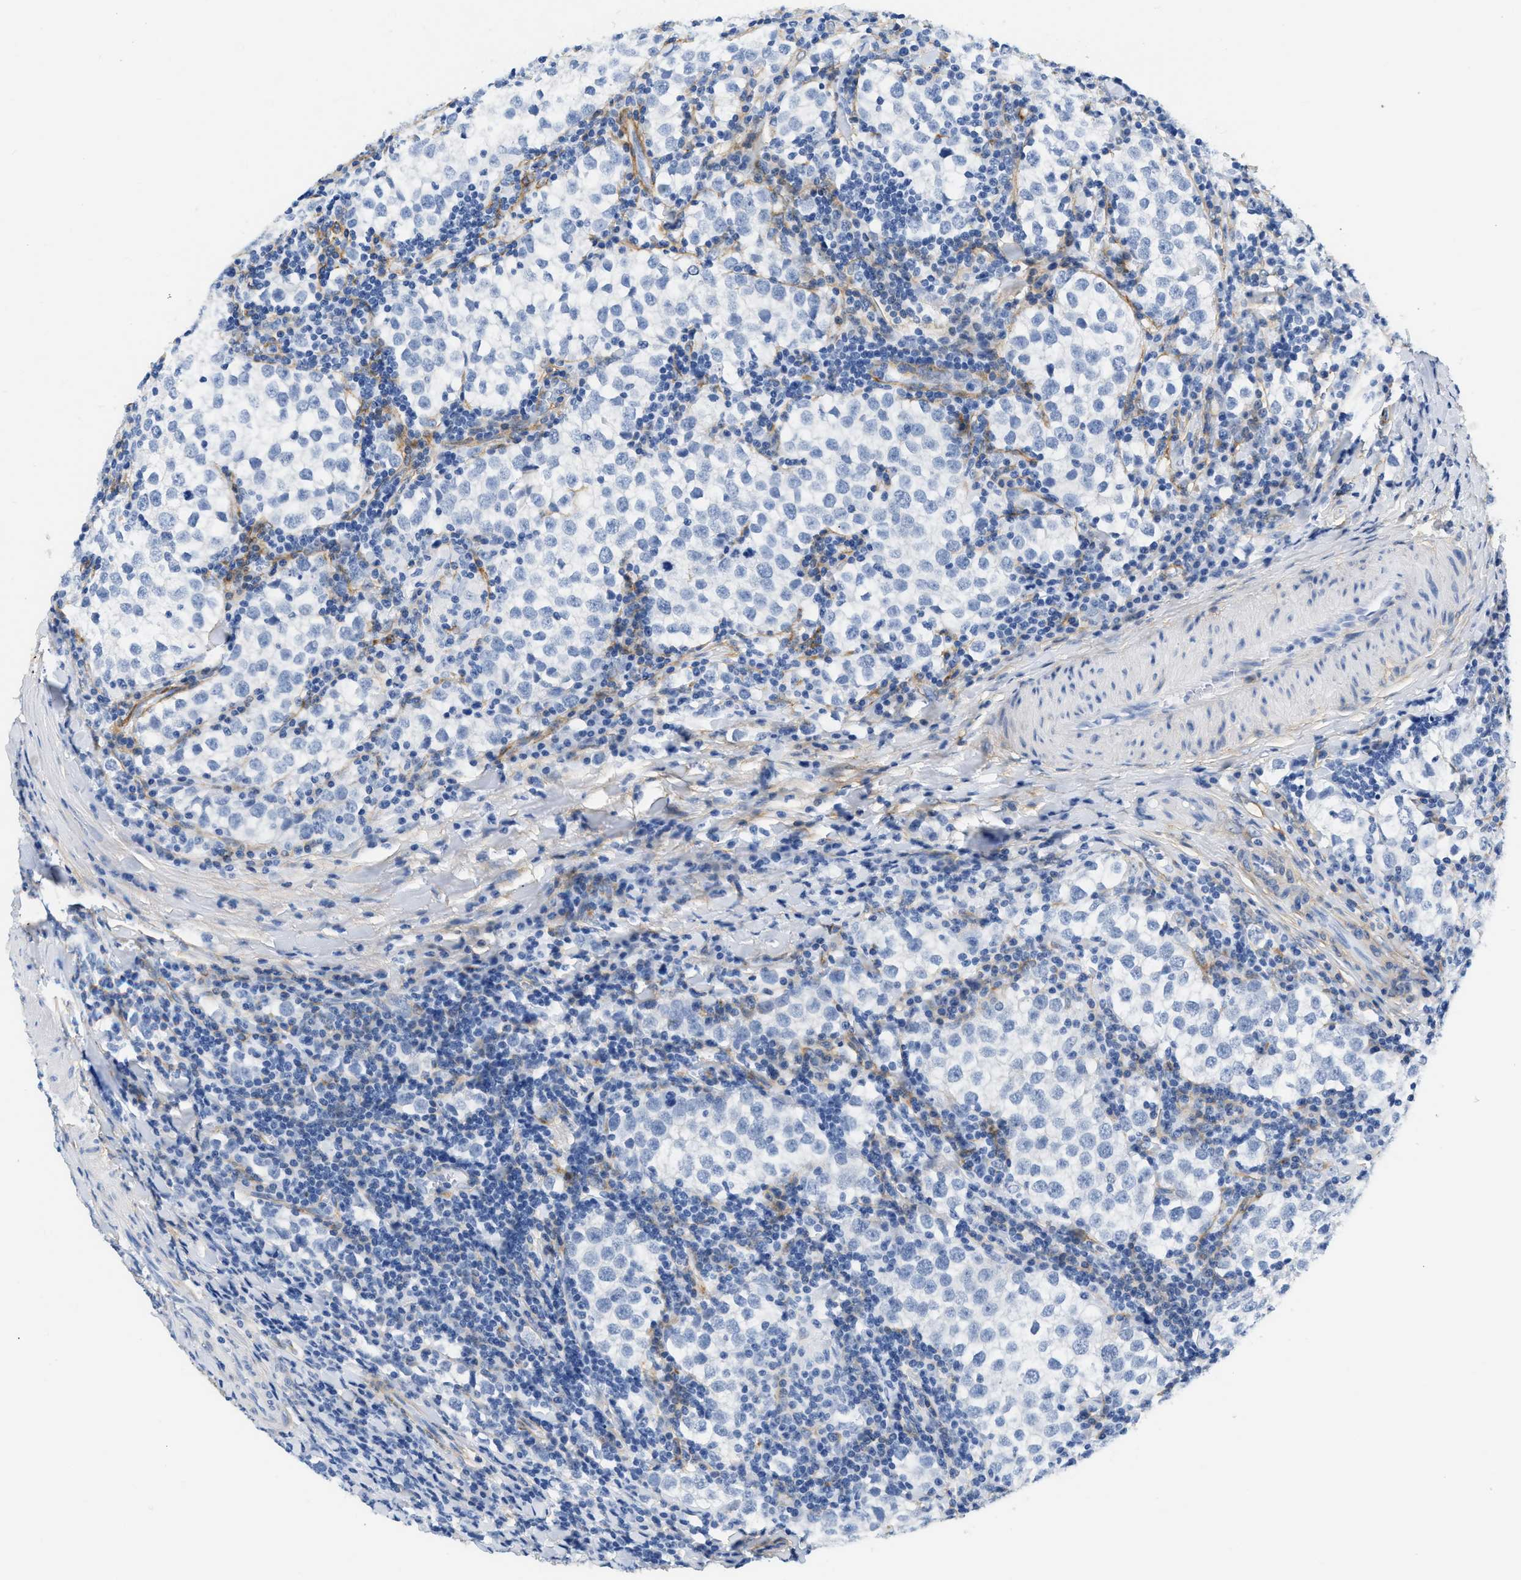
{"staining": {"intensity": "negative", "quantity": "none", "location": "none"}, "tissue": "testis cancer", "cell_type": "Tumor cells", "image_type": "cancer", "snomed": [{"axis": "morphology", "description": "Seminoma, NOS"}, {"axis": "morphology", "description": "Carcinoma, Embryonal, NOS"}, {"axis": "topography", "description": "Testis"}], "caption": "High power microscopy histopathology image of an immunohistochemistry photomicrograph of testis seminoma, revealing no significant staining in tumor cells. The staining is performed using DAB (3,3'-diaminobenzidine) brown chromogen with nuclei counter-stained in using hematoxylin.", "gene": "PDGFRB", "patient": {"sex": "male", "age": 36}}